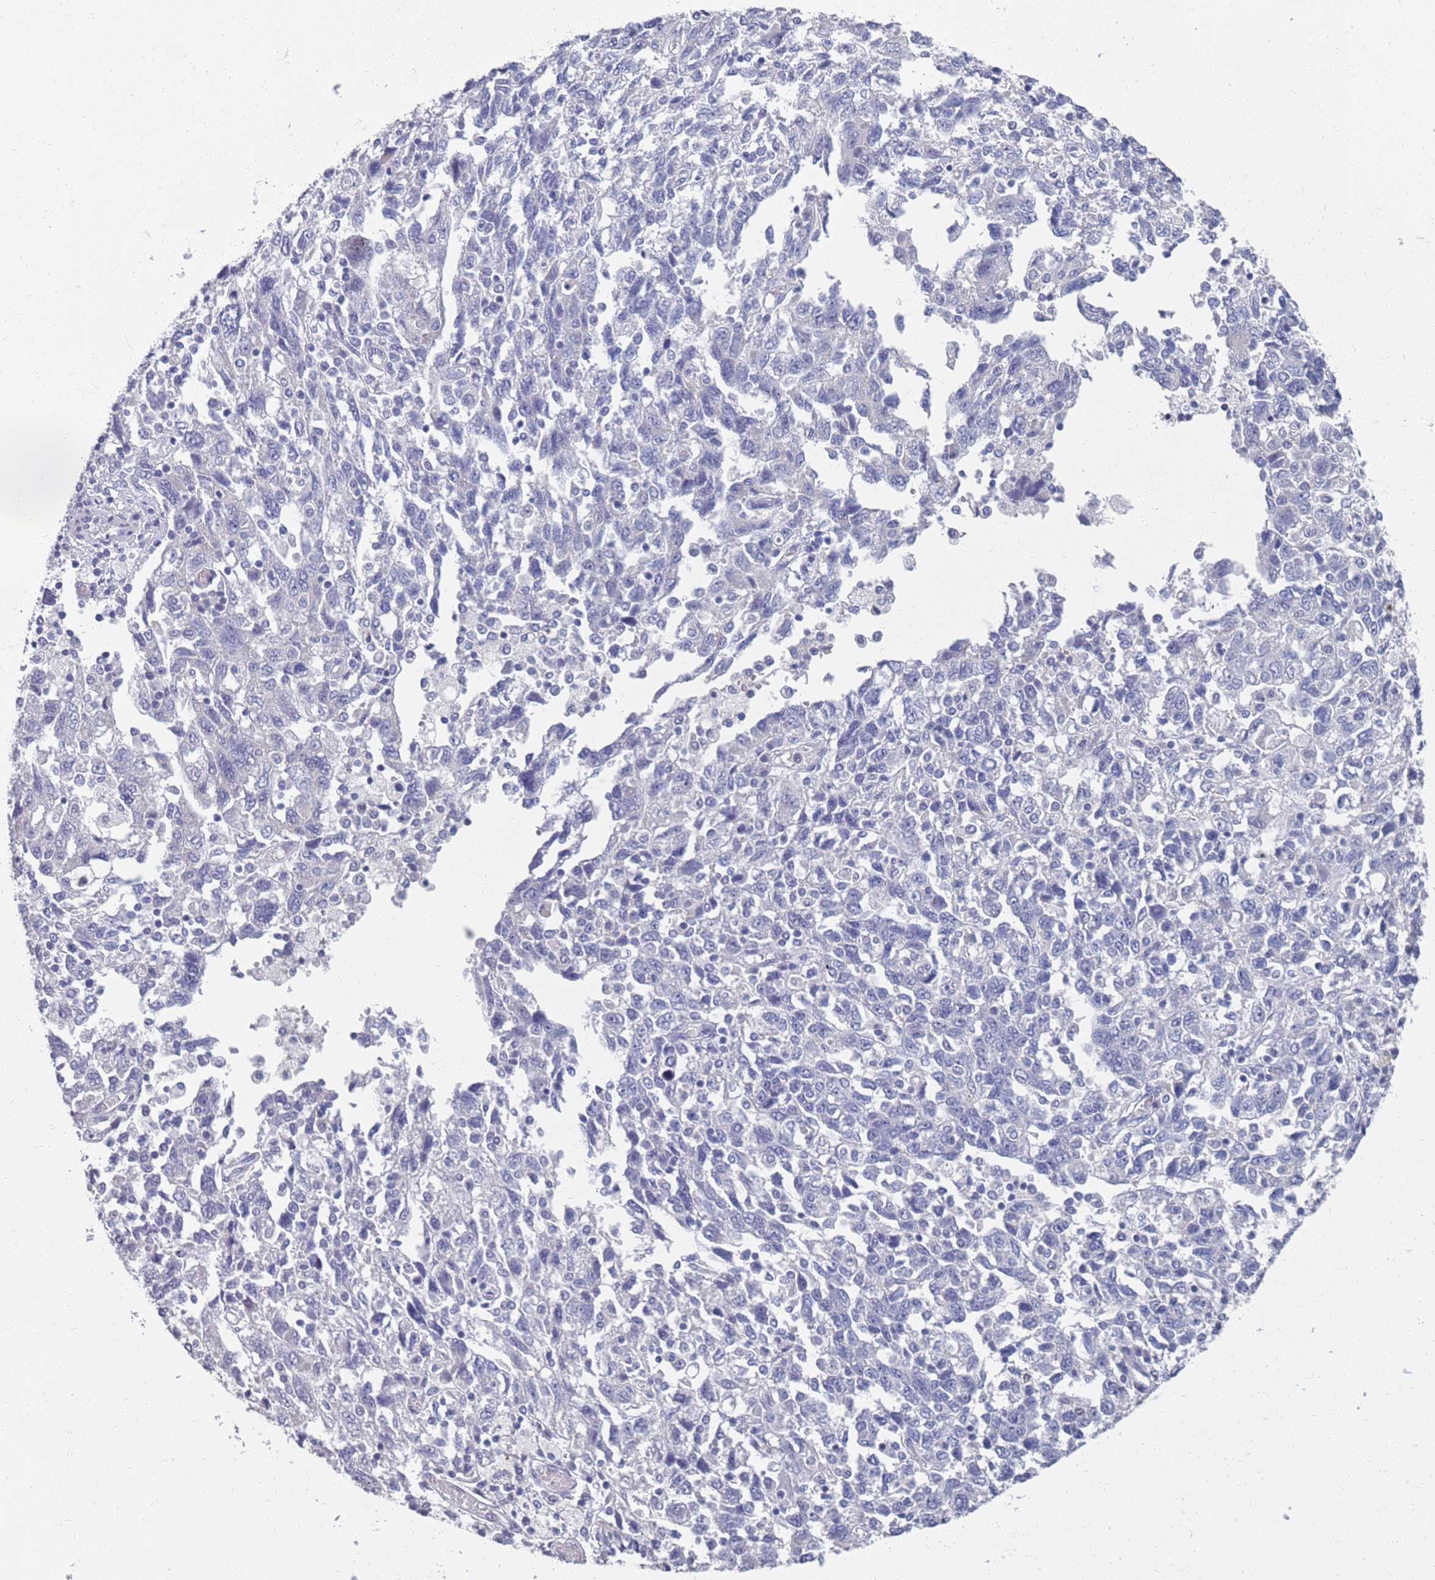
{"staining": {"intensity": "negative", "quantity": "none", "location": "none"}, "tissue": "ovarian cancer", "cell_type": "Tumor cells", "image_type": "cancer", "snomed": [{"axis": "morphology", "description": "Carcinoma, NOS"}, {"axis": "morphology", "description": "Cystadenocarcinoma, serous, NOS"}, {"axis": "topography", "description": "Ovary"}], "caption": "The image demonstrates no staining of tumor cells in carcinoma (ovarian).", "gene": "SAMD1", "patient": {"sex": "female", "age": 69}}